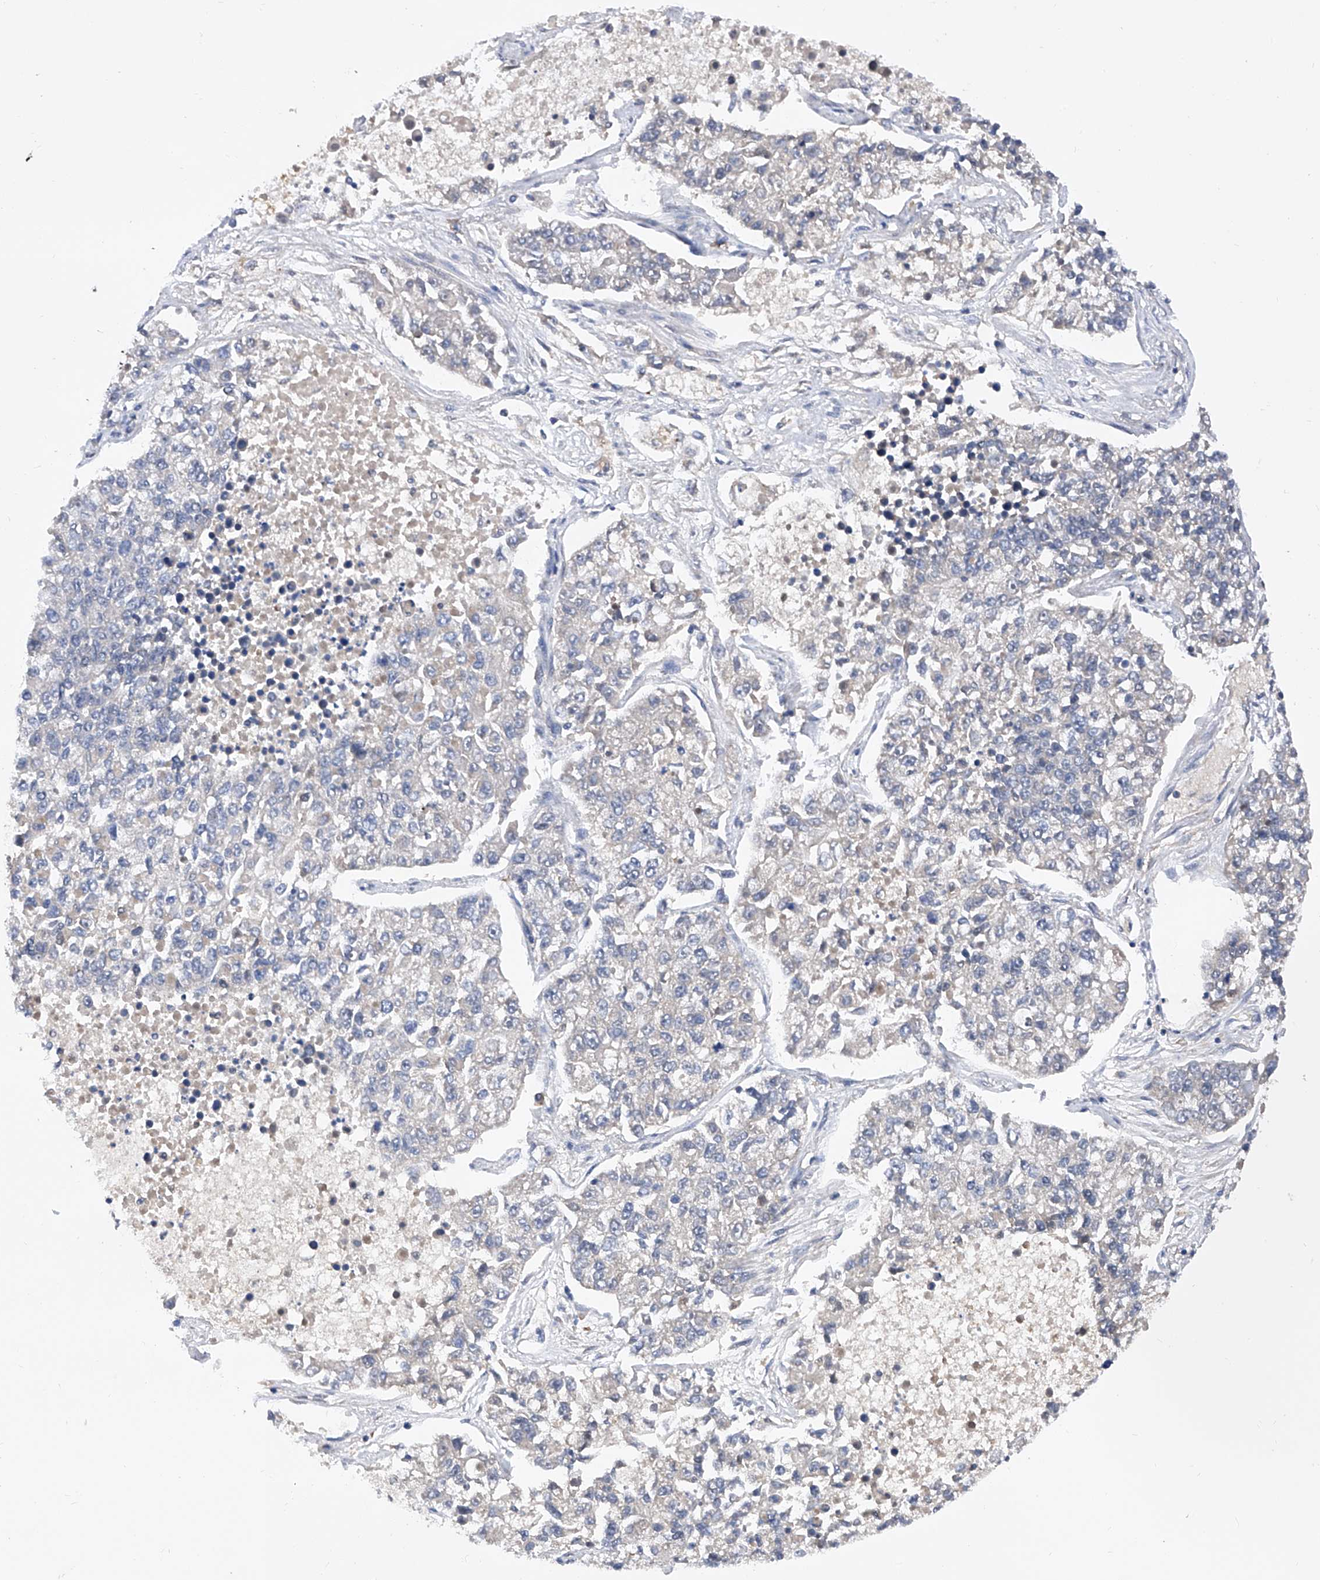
{"staining": {"intensity": "negative", "quantity": "none", "location": "none"}, "tissue": "lung cancer", "cell_type": "Tumor cells", "image_type": "cancer", "snomed": [{"axis": "morphology", "description": "Adenocarcinoma, NOS"}, {"axis": "topography", "description": "Lung"}], "caption": "This is an IHC photomicrograph of human lung adenocarcinoma. There is no positivity in tumor cells.", "gene": "USP45", "patient": {"sex": "male", "age": 49}}